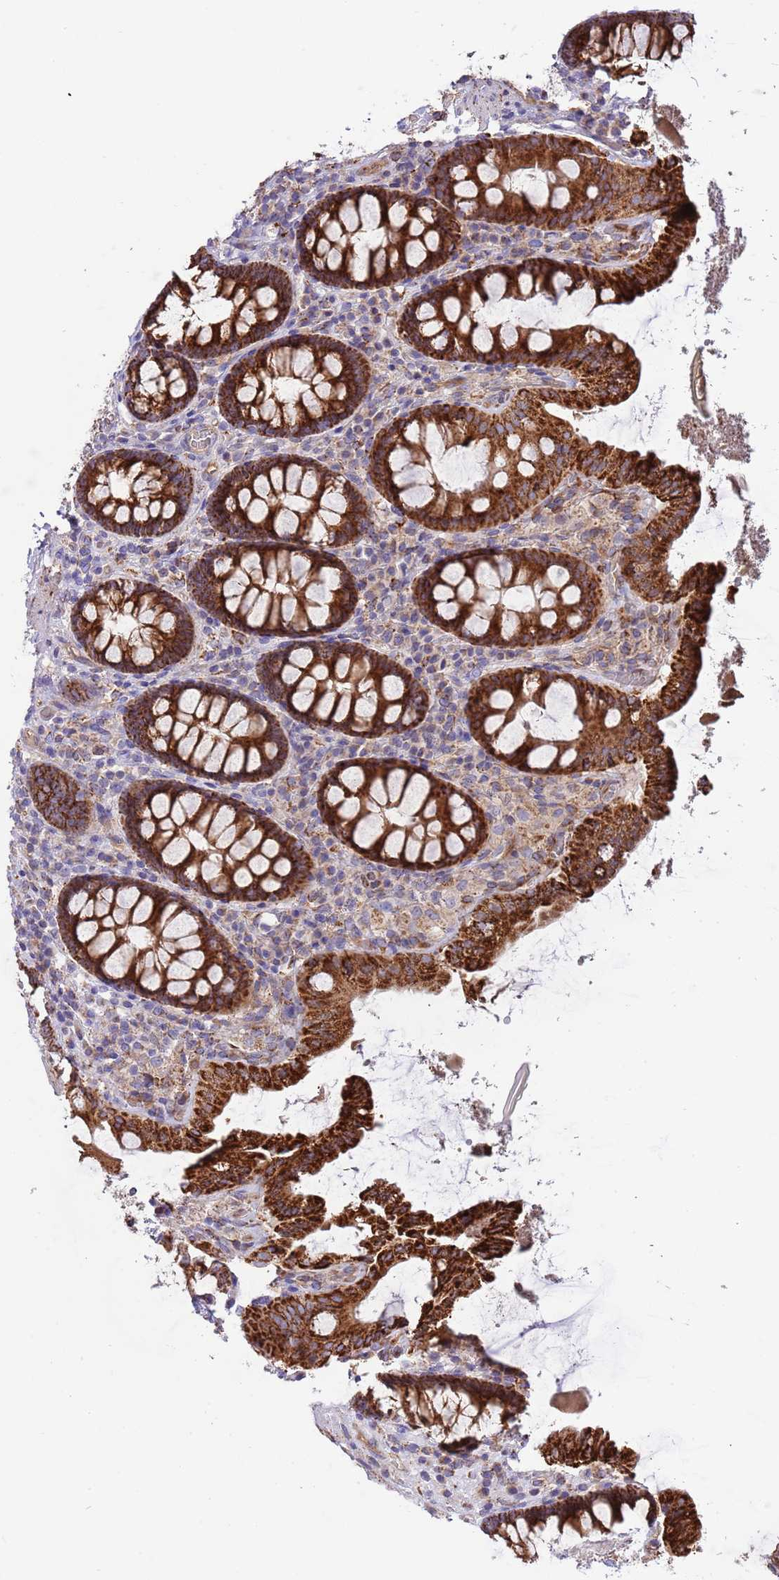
{"staining": {"intensity": "moderate", "quantity": ">75%", "location": "cytoplasmic/membranous"}, "tissue": "colon", "cell_type": "Endothelial cells", "image_type": "normal", "snomed": [{"axis": "morphology", "description": "Normal tissue, NOS"}, {"axis": "topography", "description": "Colon"}], "caption": "Human colon stained for a protein (brown) displays moderate cytoplasmic/membranous positive staining in approximately >75% of endothelial cells.", "gene": "DOCK6", "patient": {"sex": "male", "age": 84}}